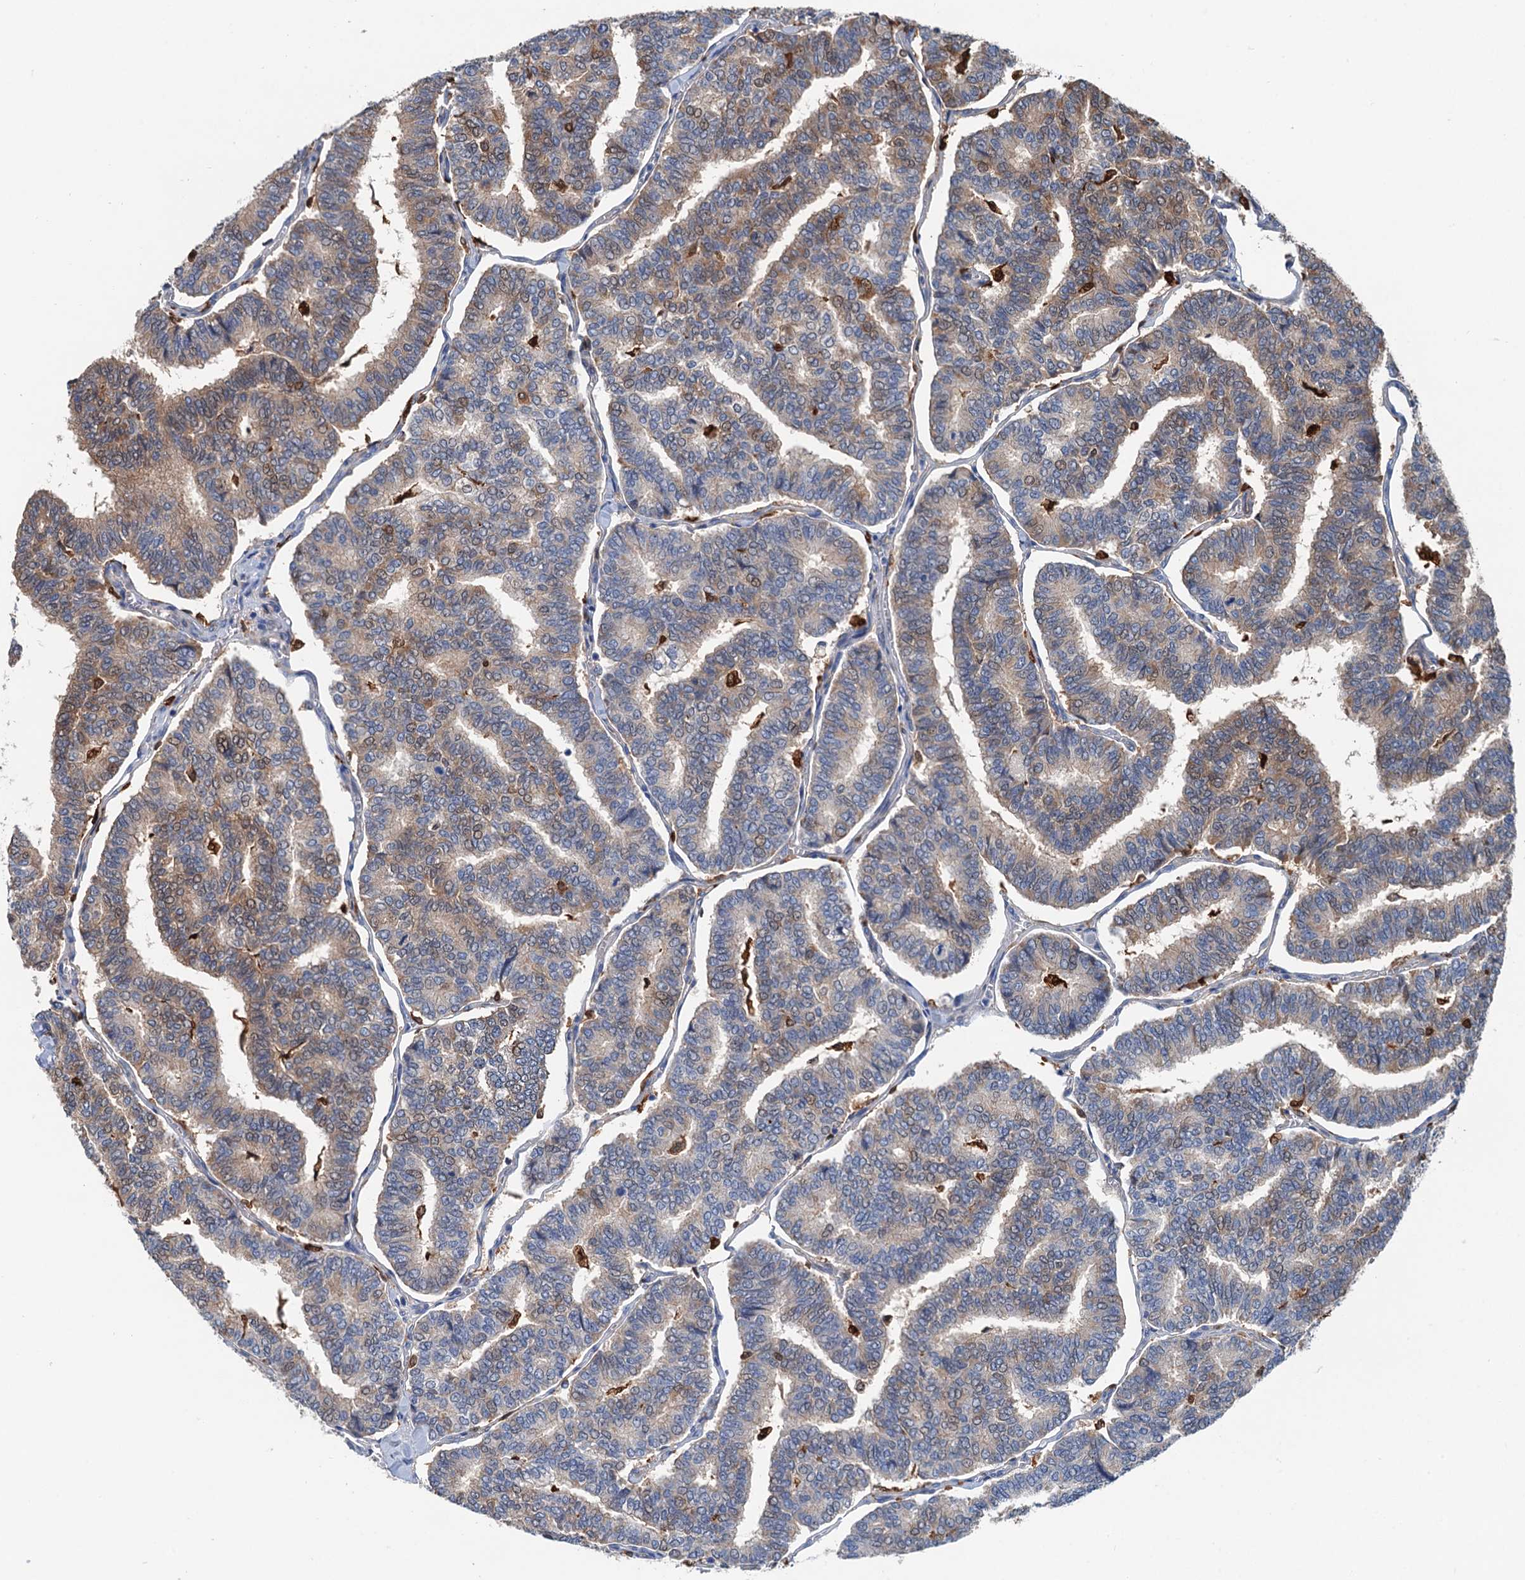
{"staining": {"intensity": "weak", "quantity": "25%-75%", "location": "cytoplasmic/membranous"}, "tissue": "thyroid cancer", "cell_type": "Tumor cells", "image_type": "cancer", "snomed": [{"axis": "morphology", "description": "Papillary adenocarcinoma, NOS"}, {"axis": "topography", "description": "Thyroid gland"}], "caption": "IHC micrograph of neoplastic tissue: human thyroid papillary adenocarcinoma stained using immunohistochemistry (IHC) shows low levels of weak protein expression localized specifically in the cytoplasmic/membranous of tumor cells, appearing as a cytoplasmic/membranous brown color.", "gene": "CSTPP1", "patient": {"sex": "female", "age": 35}}